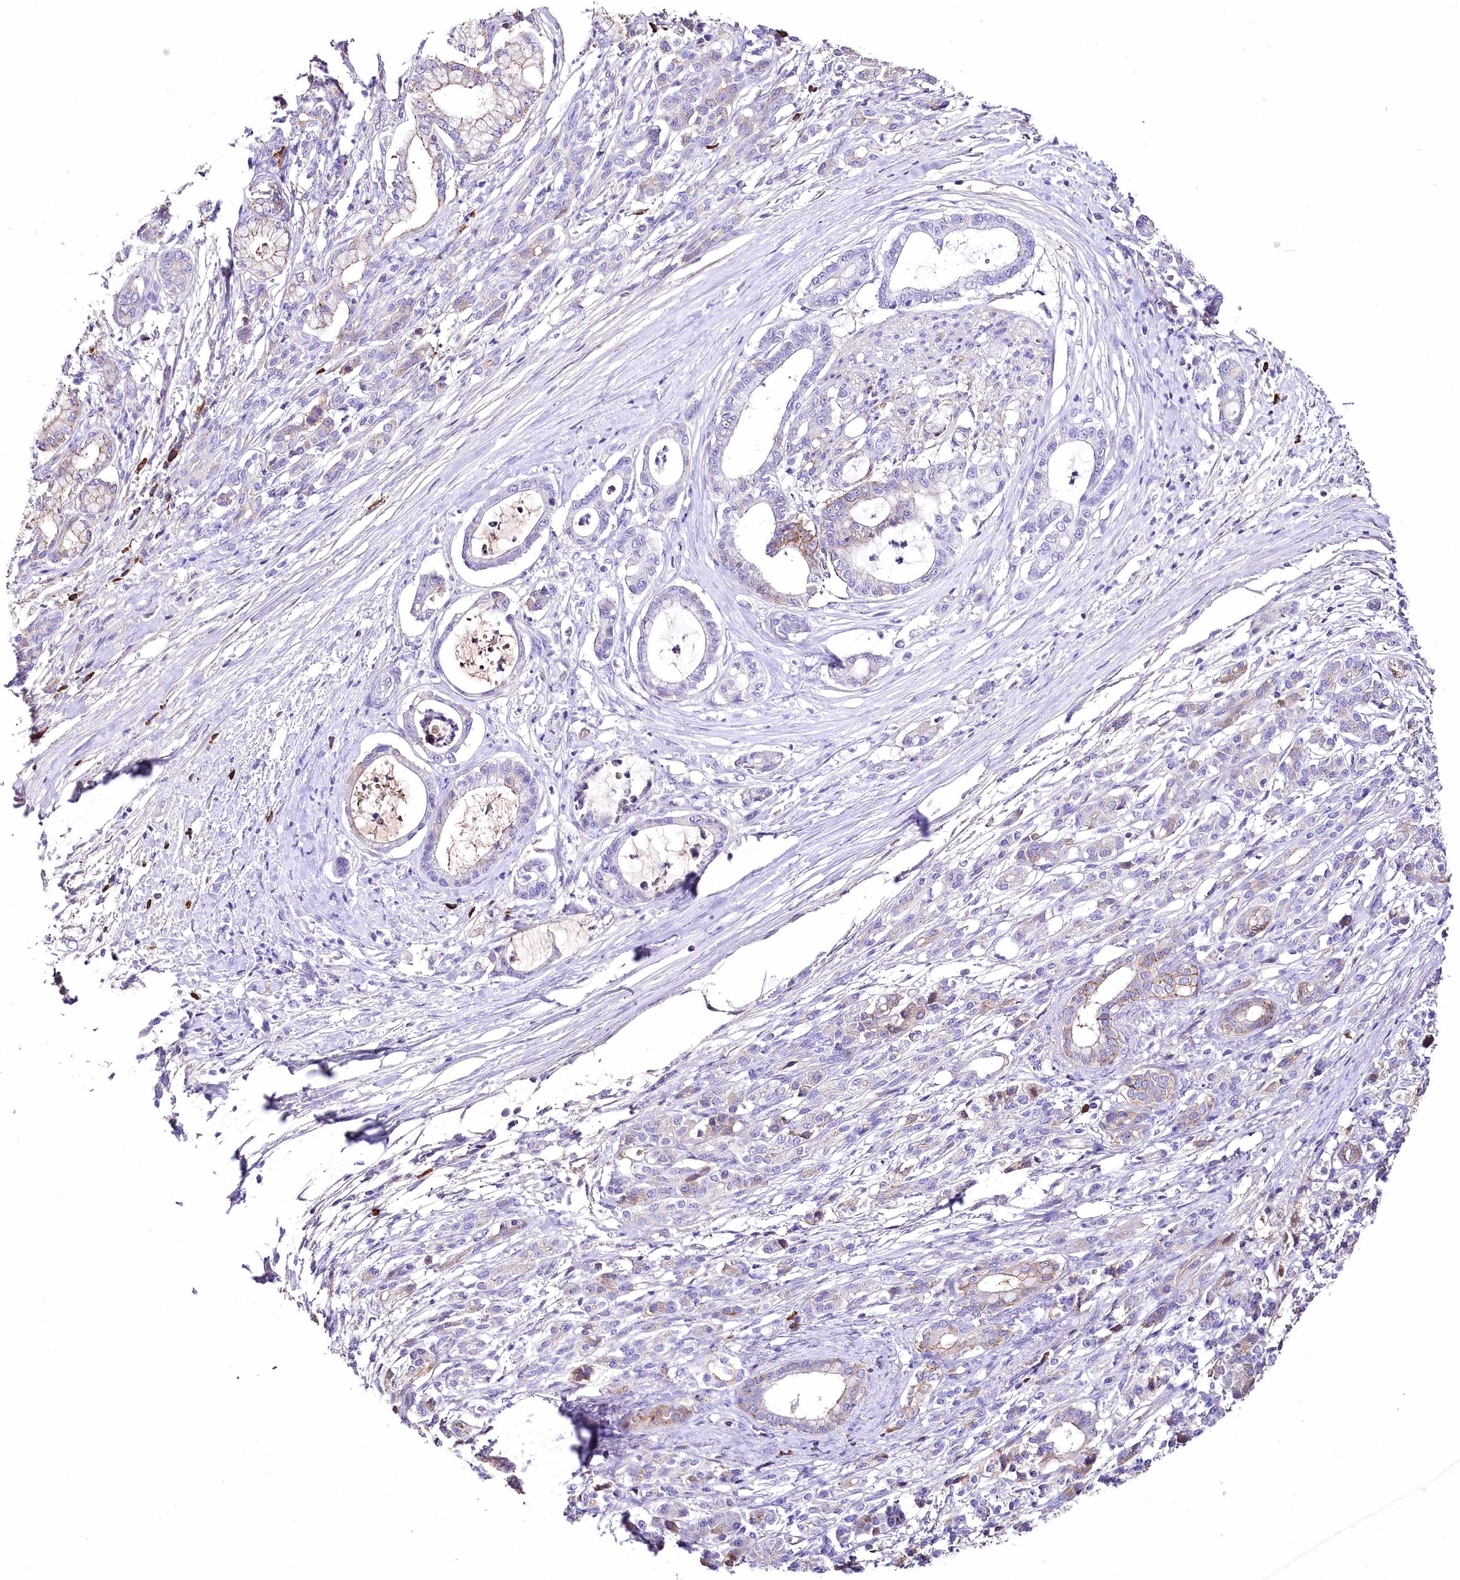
{"staining": {"intensity": "weak", "quantity": "<25%", "location": "cytoplasmic/membranous"}, "tissue": "pancreatic cancer", "cell_type": "Tumor cells", "image_type": "cancer", "snomed": [{"axis": "morphology", "description": "Adenocarcinoma, NOS"}, {"axis": "topography", "description": "Pancreas"}], "caption": "Immunohistochemistry image of neoplastic tissue: pancreatic cancer stained with DAB demonstrates no significant protein expression in tumor cells.", "gene": "CEP164", "patient": {"sex": "female", "age": 55}}